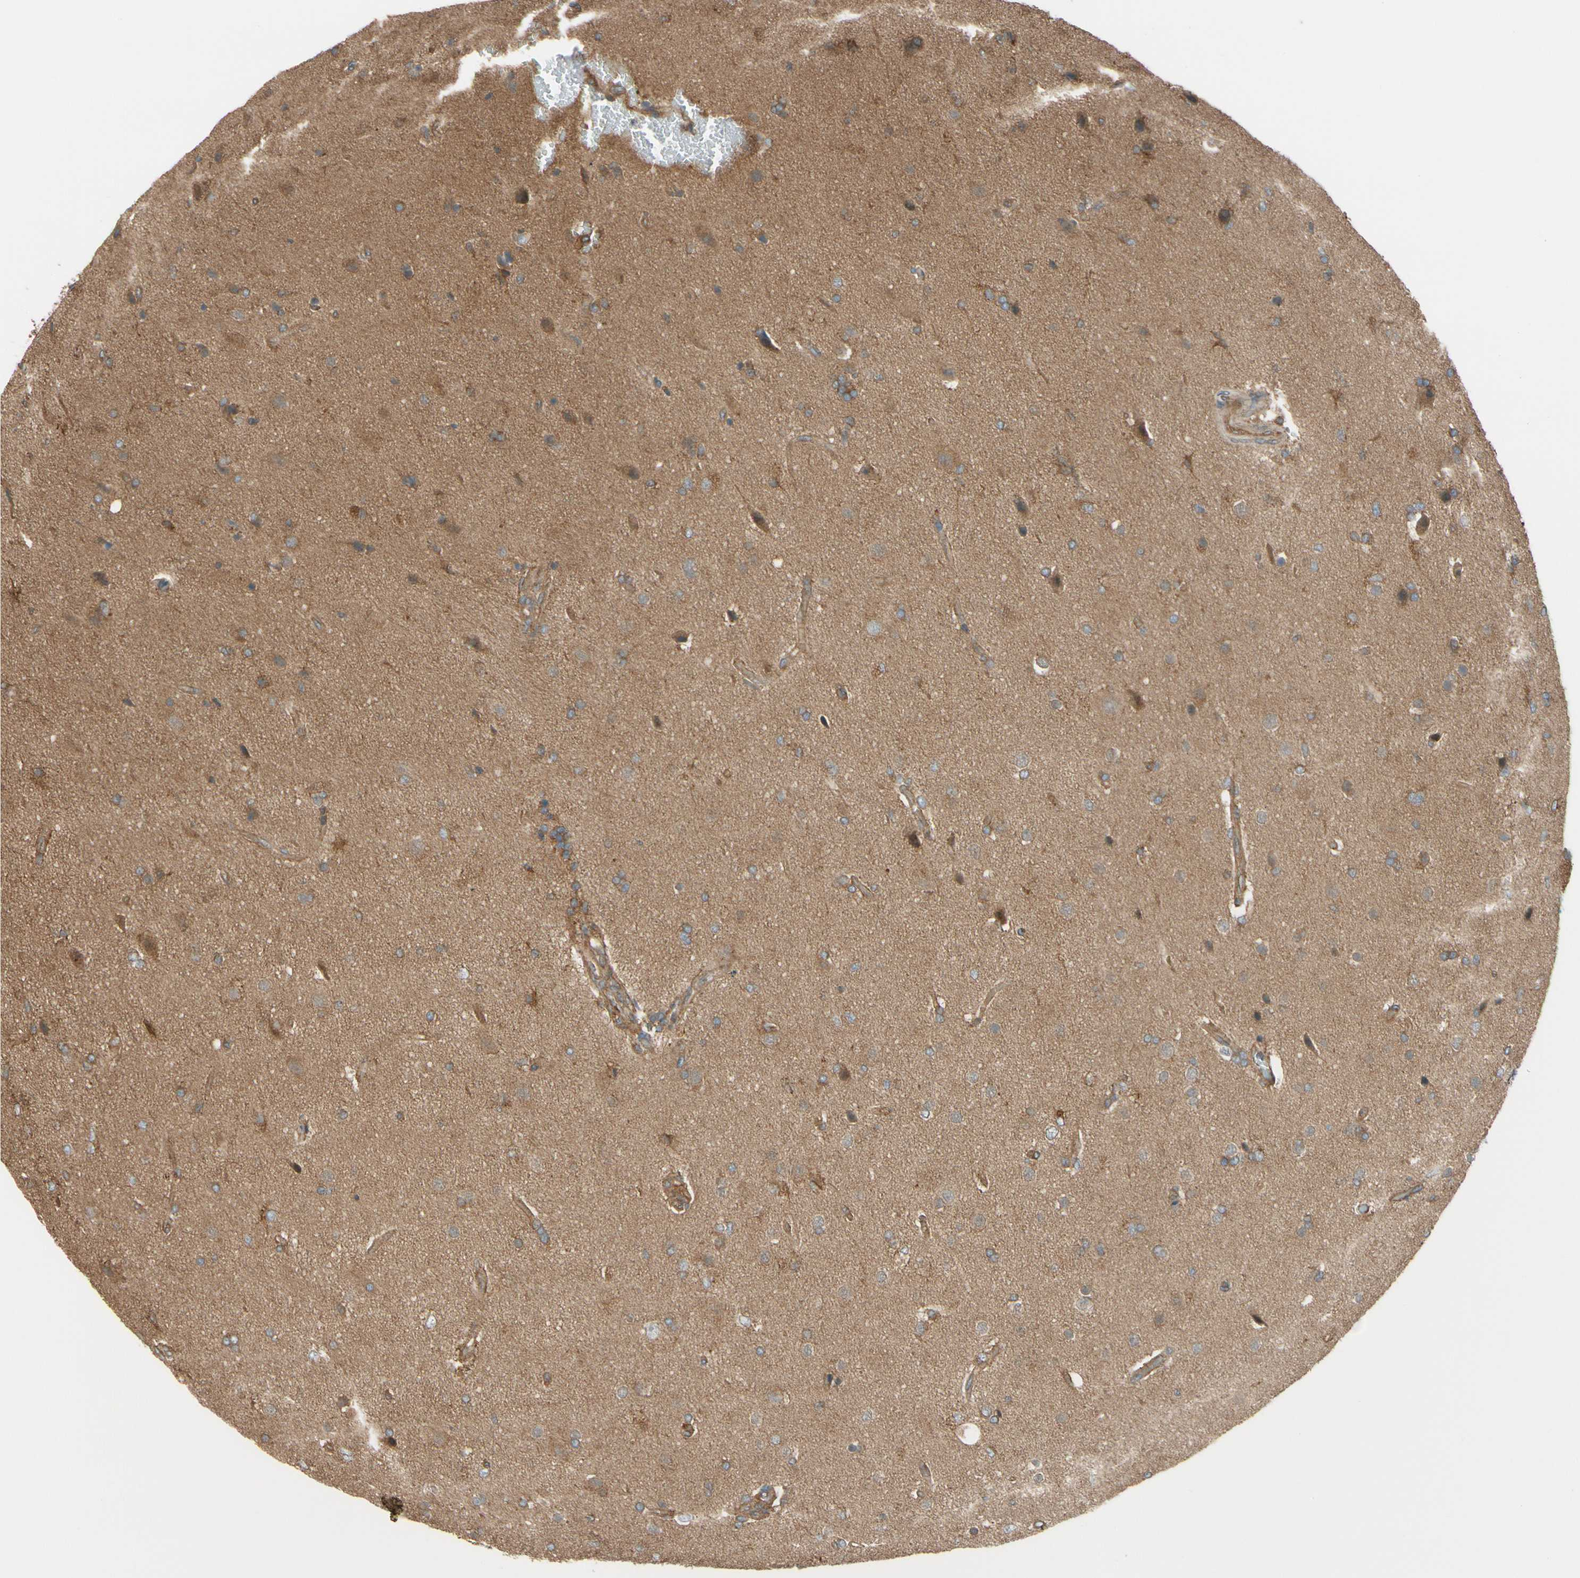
{"staining": {"intensity": "moderate", "quantity": "25%-75%", "location": "cytoplasmic/membranous"}, "tissue": "glioma", "cell_type": "Tumor cells", "image_type": "cancer", "snomed": [{"axis": "morphology", "description": "Glioma, malignant, High grade"}, {"axis": "topography", "description": "Brain"}], "caption": "Moderate cytoplasmic/membranous protein positivity is seen in about 25%-75% of tumor cells in malignant high-grade glioma.", "gene": "EPS15", "patient": {"sex": "male", "age": 71}}